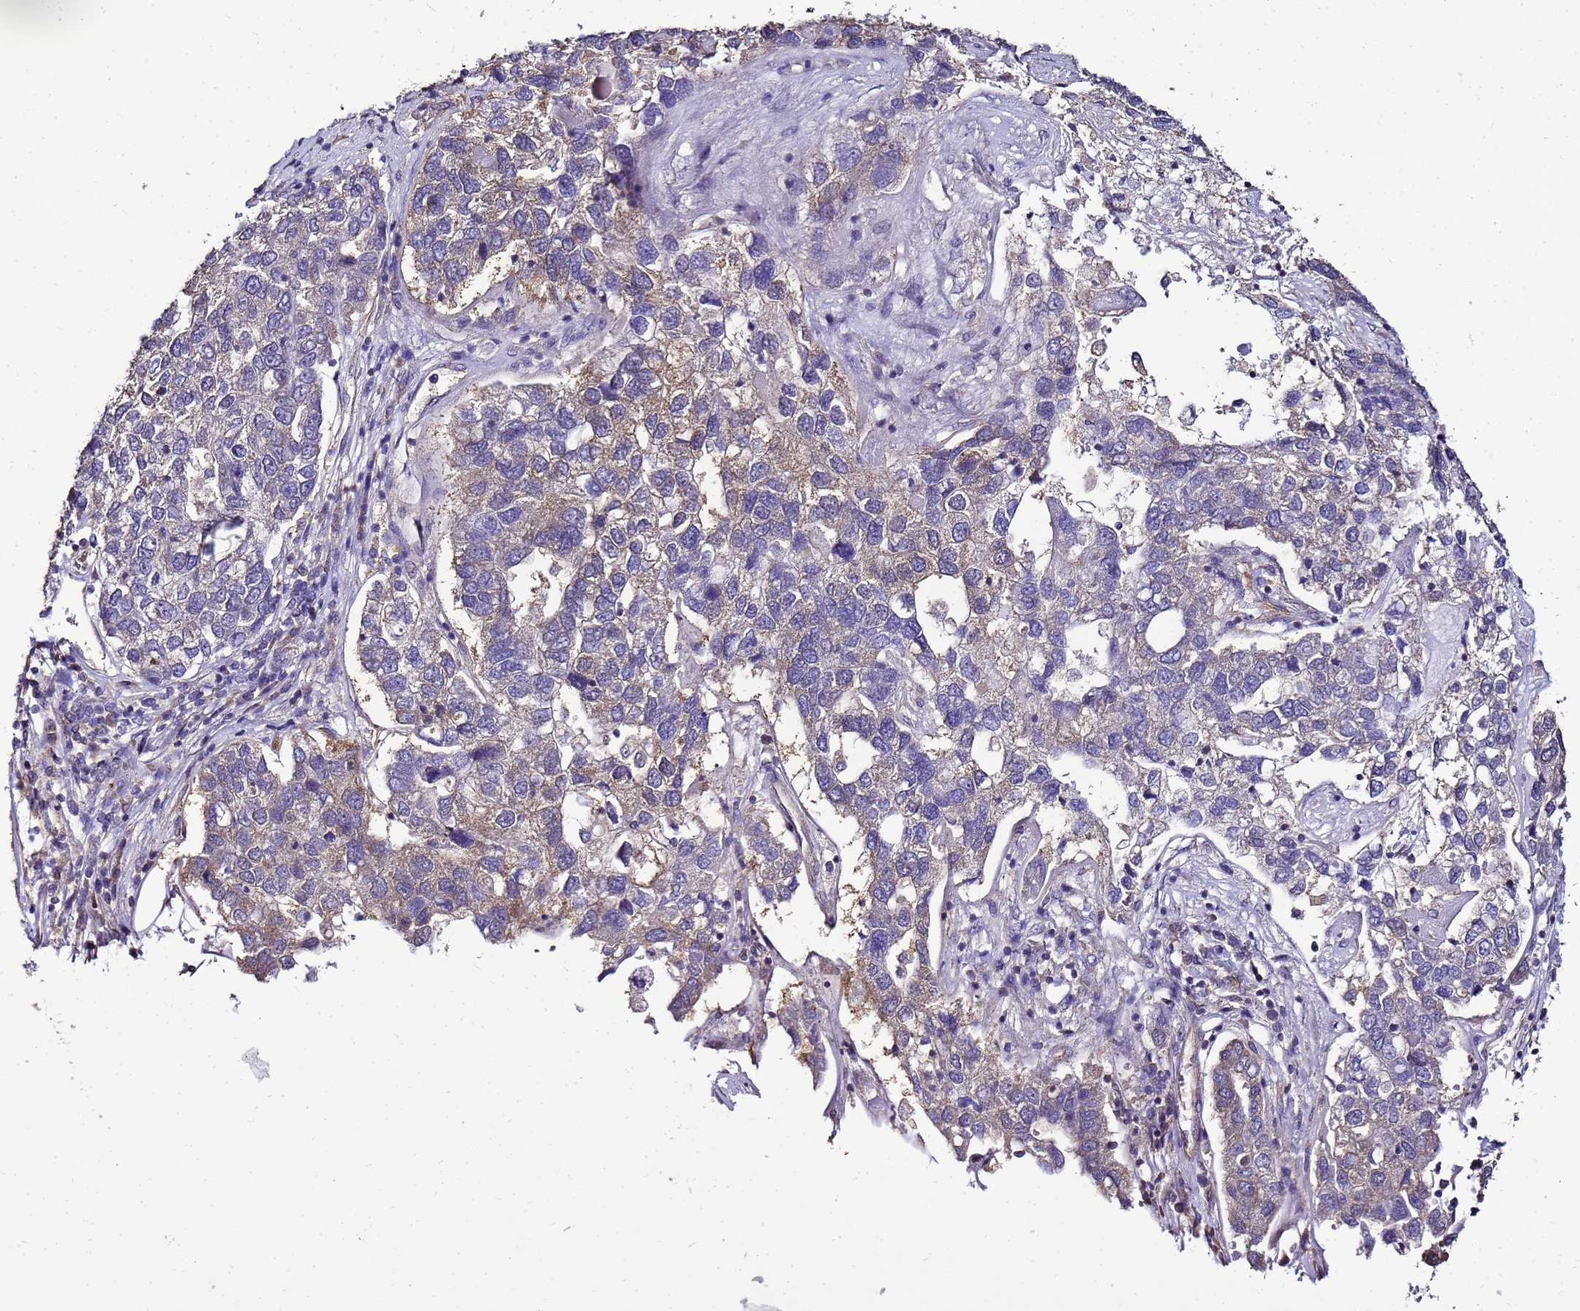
{"staining": {"intensity": "weak", "quantity": "<25%", "location": "cytoplasmic/membranous"}, "tissue": "pancreatic cancer", "cell_type": "Tumor cells", "image_type": "cancer", "snomed": [{"axis": "morphology", "description": "Adenocarcinoma, NOS"}, {"axis": "topography", "description": "Pancreas"}], "caption": "Protein analysis of adenocarcinoma (pancreatic) reveals no significant expression in tumor cells.", "gene": "ENOPH1", "patient": {"sex": "female", "age": 61}}